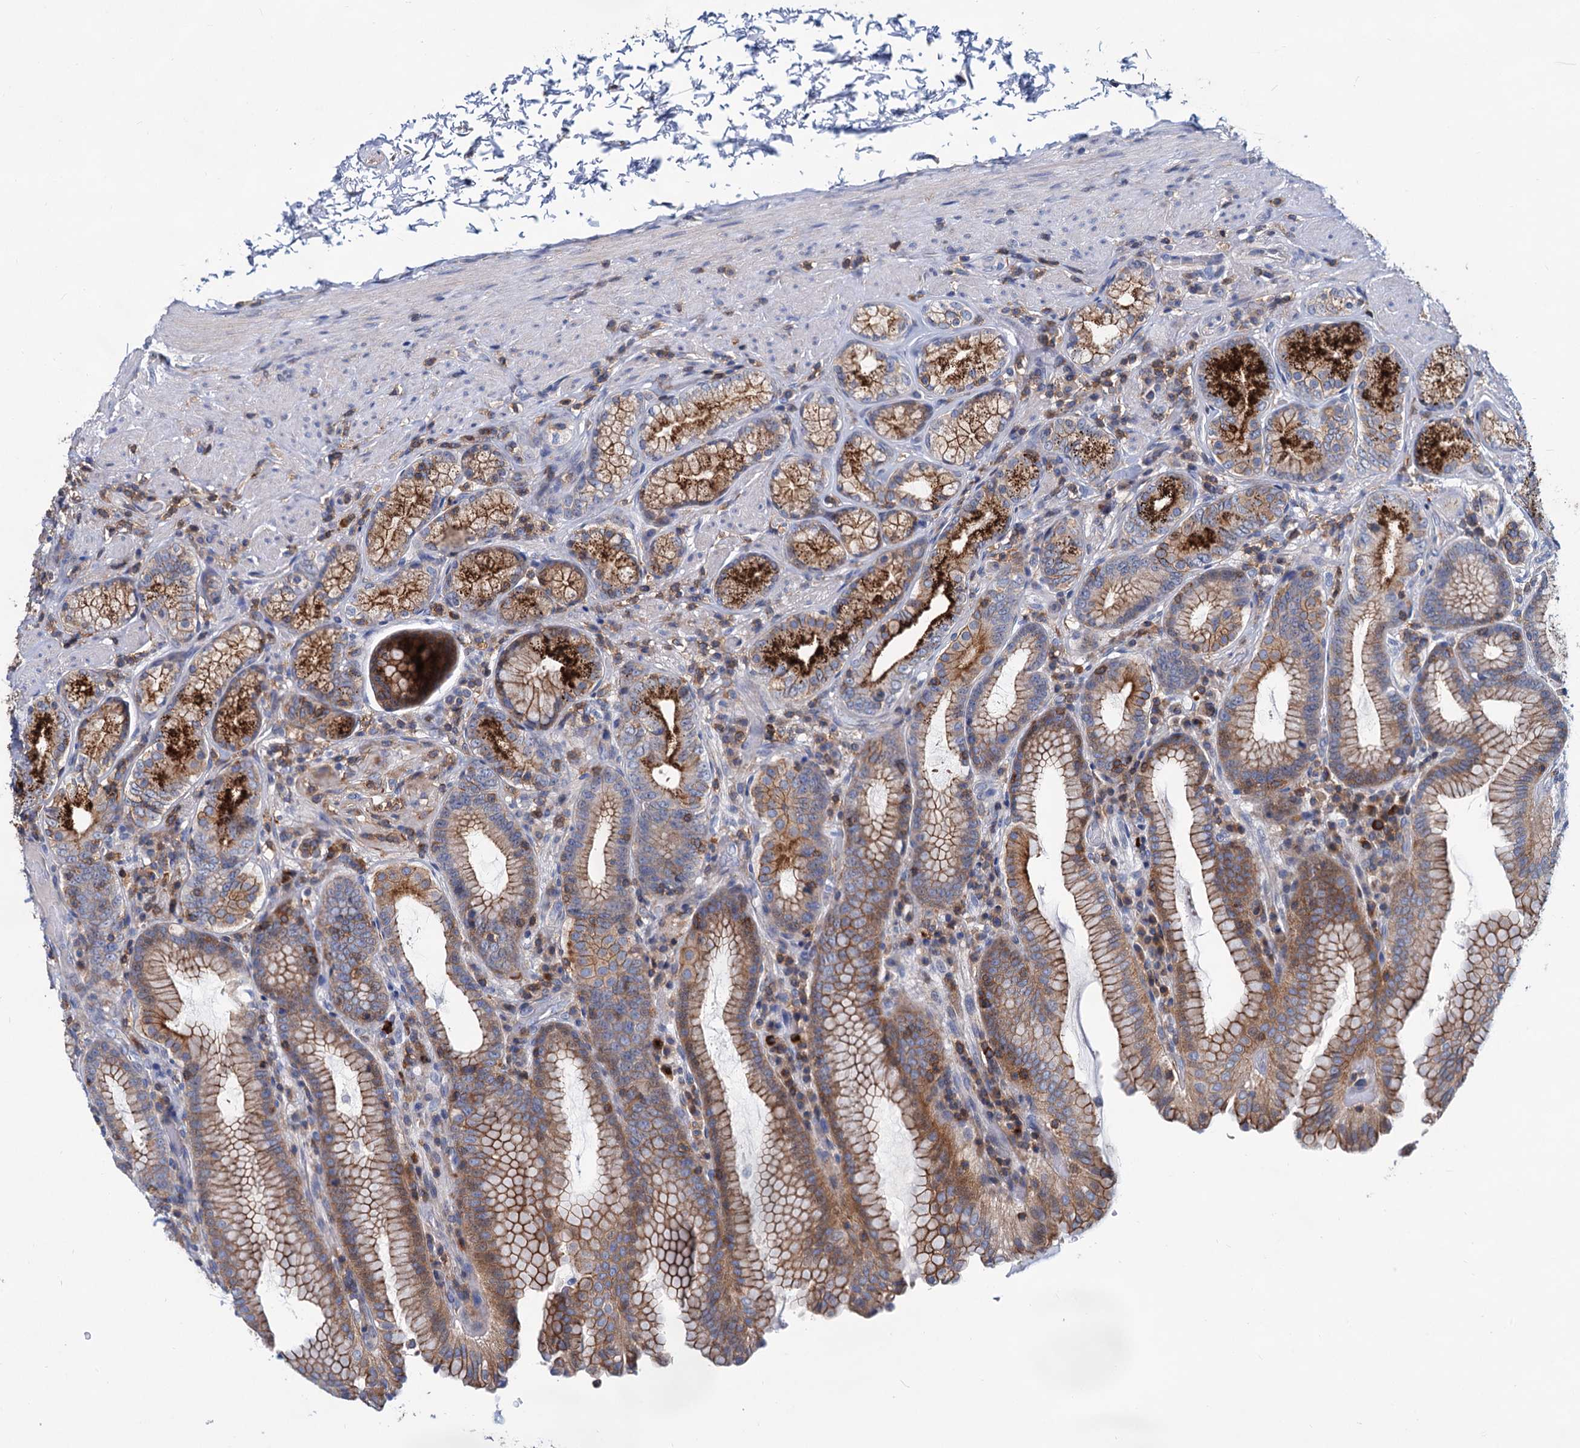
{"staining": {"intensity": "strong", "quantity": "25%-75%", "location": "cytoplasmic/membranous"}, "tissue": "stomach", "cell_type": "Glandular cells", "image_type": "normal", "snomed": [{"axis": "morphology", "description": "Normal tissue, NOS"}, {"axis": "topography", "description": "Stomach, upper"}, {"axis": "topography", "description": "Stomach, lower"}], "caption": "Stomach stained with a brown dye exhibits strong cytoplasmic/membranous positive staining in approximately 25%-75% of glandular cells.", "gene": "LRCH4", "patient": {"sex": "female", "age": 76}}